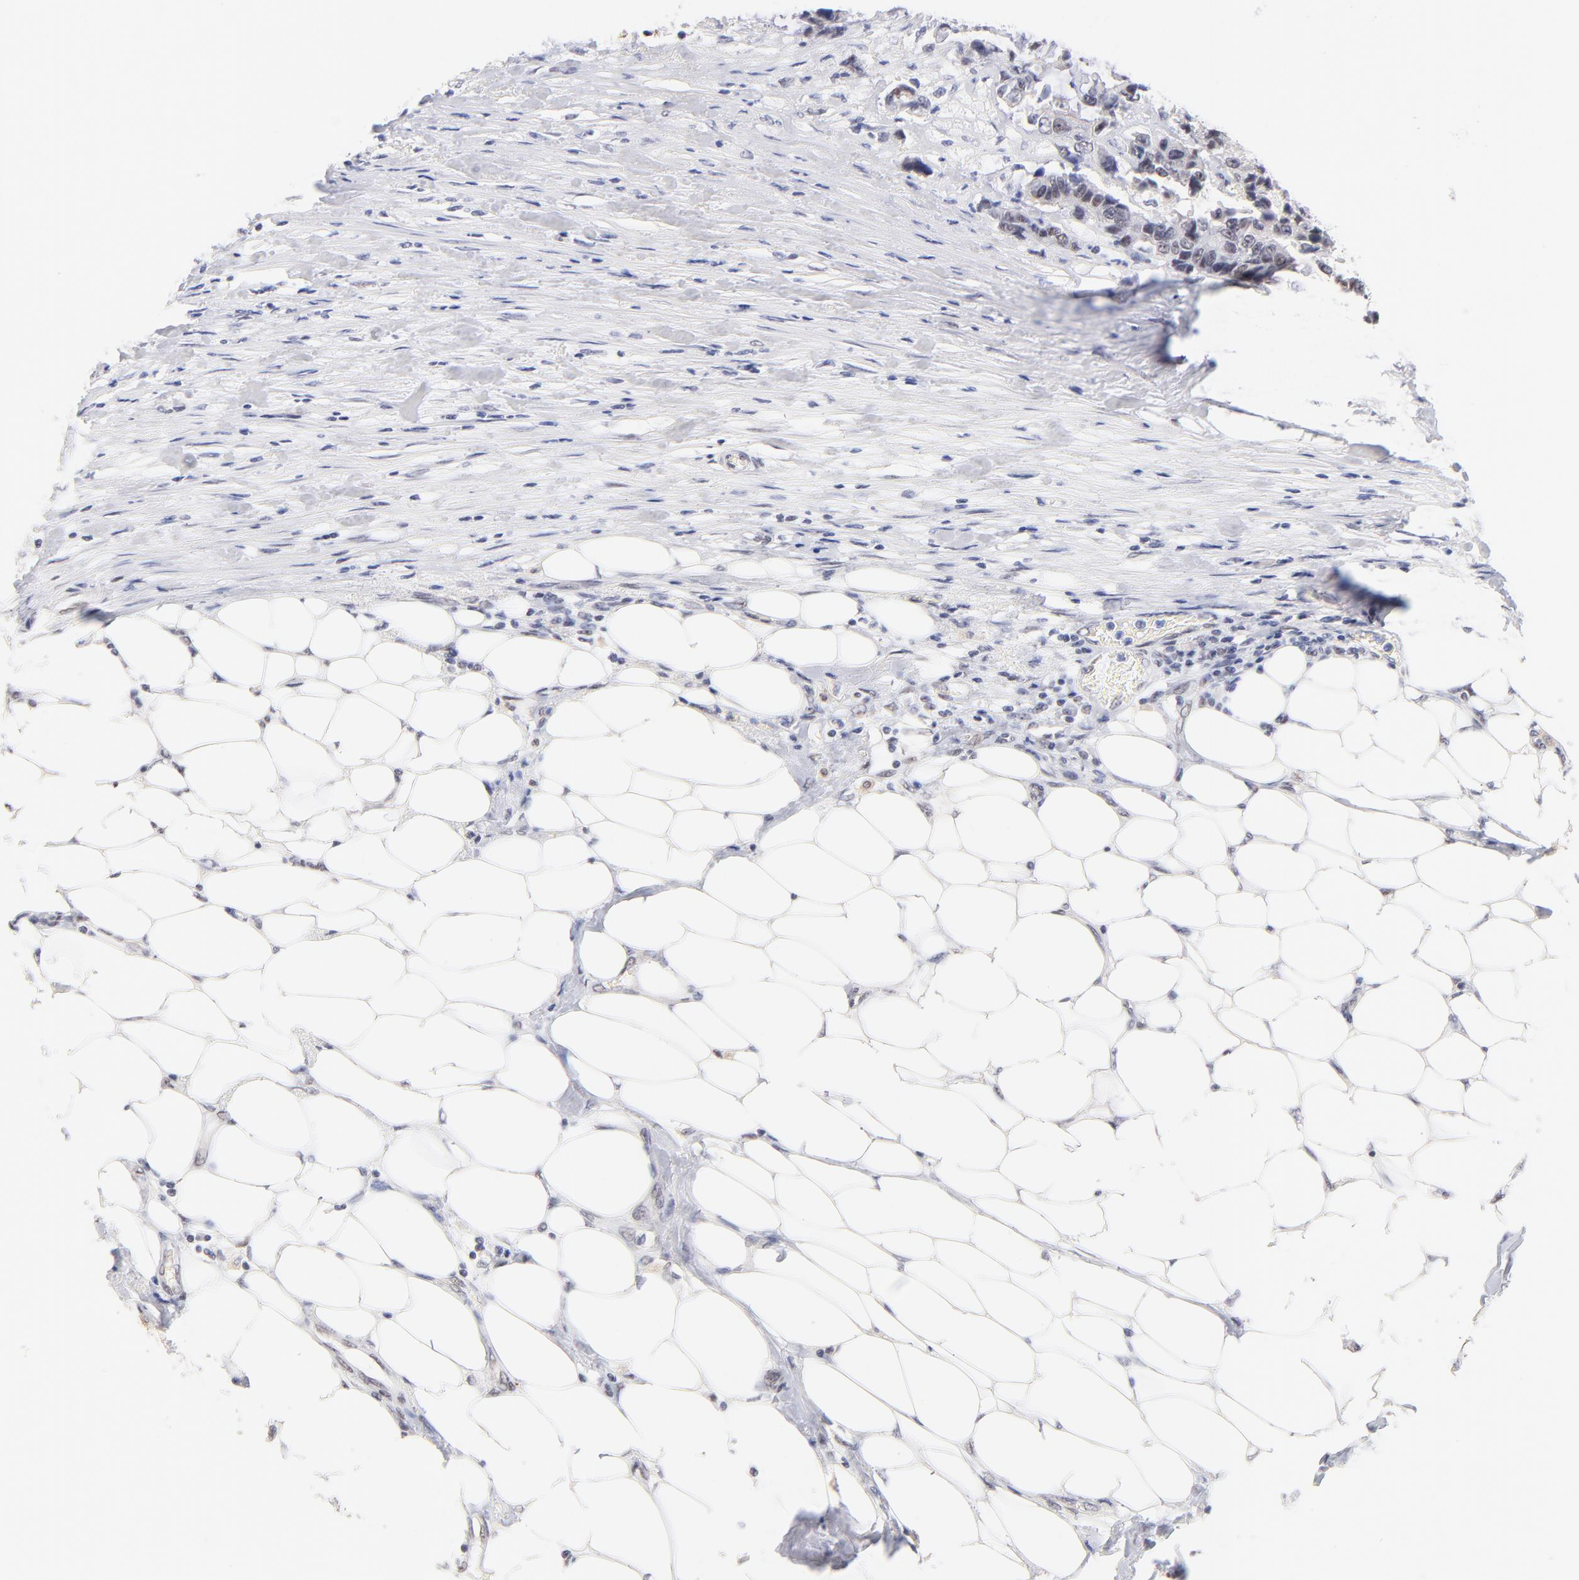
{"staining": {"intensity": "weak", "quantity": ">75%", "location": "nuclear"}, "tissue": "colorectal cancer", "cell_type": "Tumor cells", "image_type": "cancer", "snomed": [{"axis": "morphology", "description": "Adenocarcinoma, NOS"}, {"axis": "topography", "description": "Colon"}], "caption": "About >75% of tumor cells in adenocarcinoma (colorectal) reveal weak nuclear protein staining as visualized by brown immunohistochemical staining.", "gene": "ZNF74", "patient": {"sex": "female", "age": 86}}